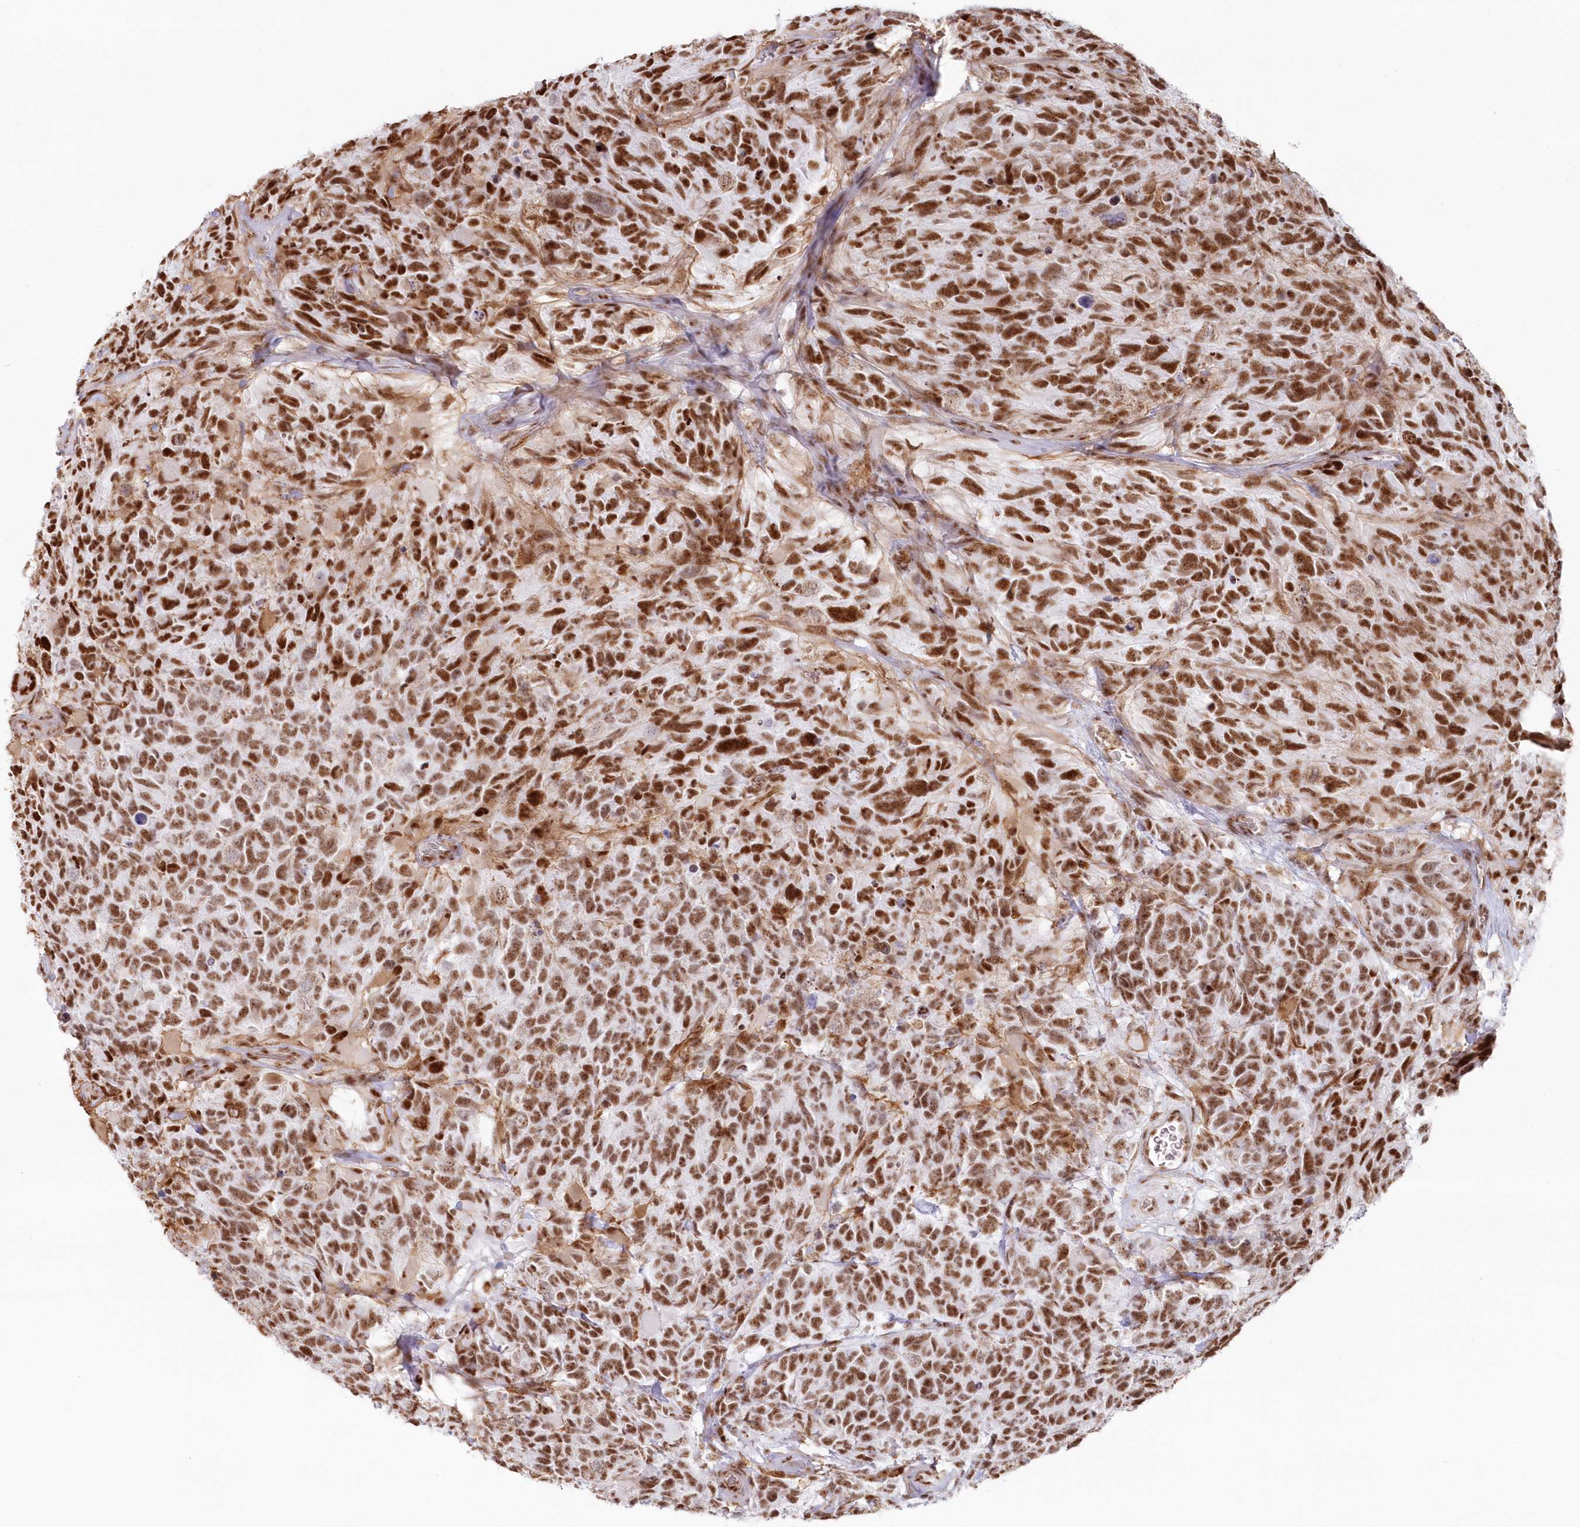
{"staining": {"intensity": "strong", "quantity": ">75%", "location": "nuclear"}, "tissue": "glioma", "cell_type": "Tumor cells", "image_type": "cancer", "snomed": [{"axis": "morphology", "description": "Glioma, malignant, High grade"}, {"axis": "topography", "description": "Brain"}], "caption": "The image exhibits a brown stain indicating the presence of a protein in the nuclear of tumor cells in glioma. (DAB (3,3'-diaminobenzidine) IHC, brown staining for protein, blue staining for nuclei).", "gene": "DDX46", "patient": {"sex": "male", "age": 69}}